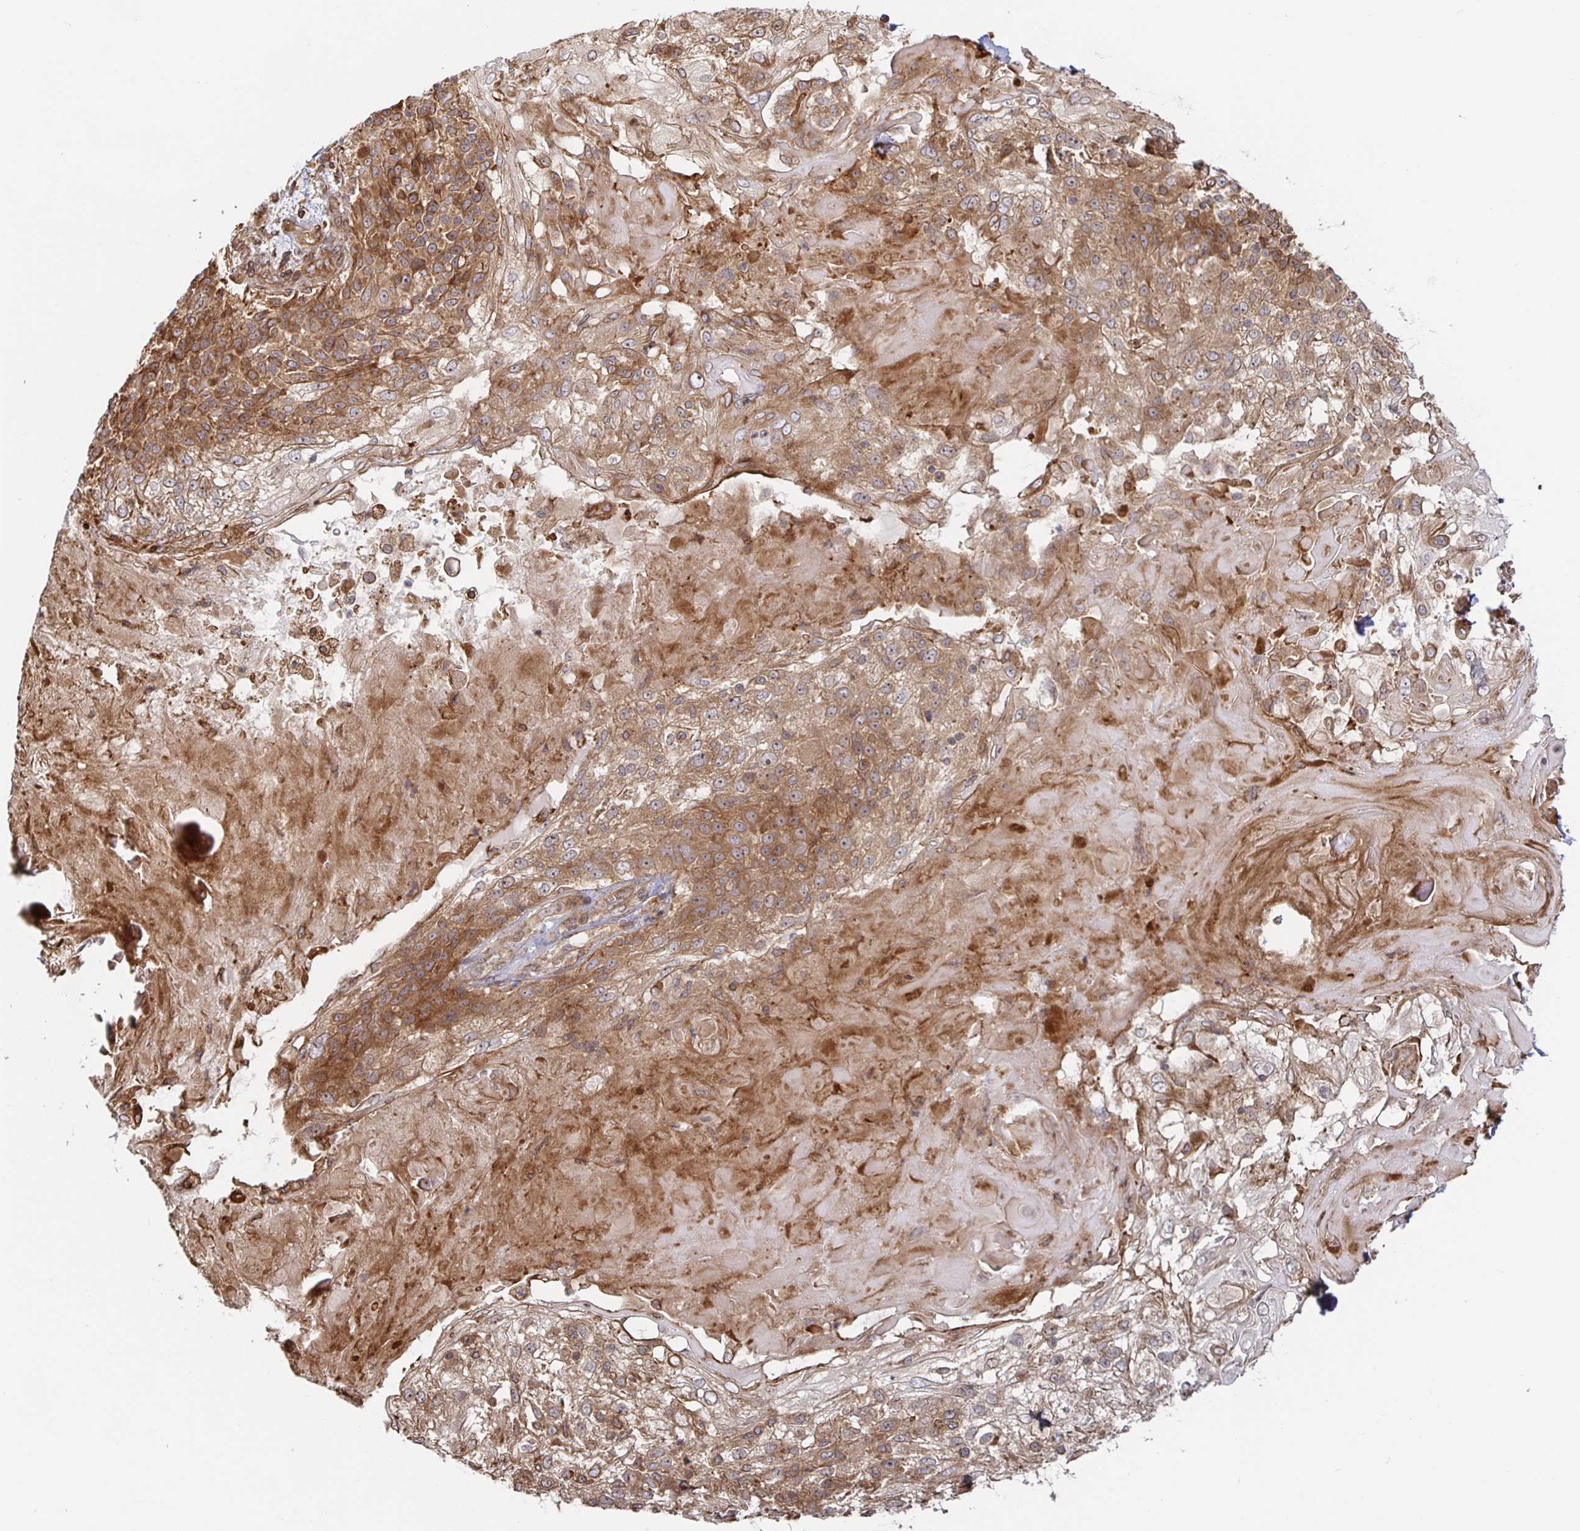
{"staining": {"intensity": "moderate", "quantity": ">75%", "location": "cytoplasmic/membranous"}, "tissue": "skin cancer", "cell_type": "Tumor cells", "image_type": "cancer", "snomed": [{"axis": "morphology", "description": "Normal tissue, NOS"}, {"axis": "morphology", "description": "Squamous cell carcinoma, NOS"}, {"axis": "topography", "description": "Skin"}], "caption": "This is an image of immunohistochemistry staining of skin squamous cell carcinoma, which shows moderate positivity in the cytoplasmic/membranous of tumor cells.", "gene": "STRAP", "patient": {"sex": "female", "age": 83}}